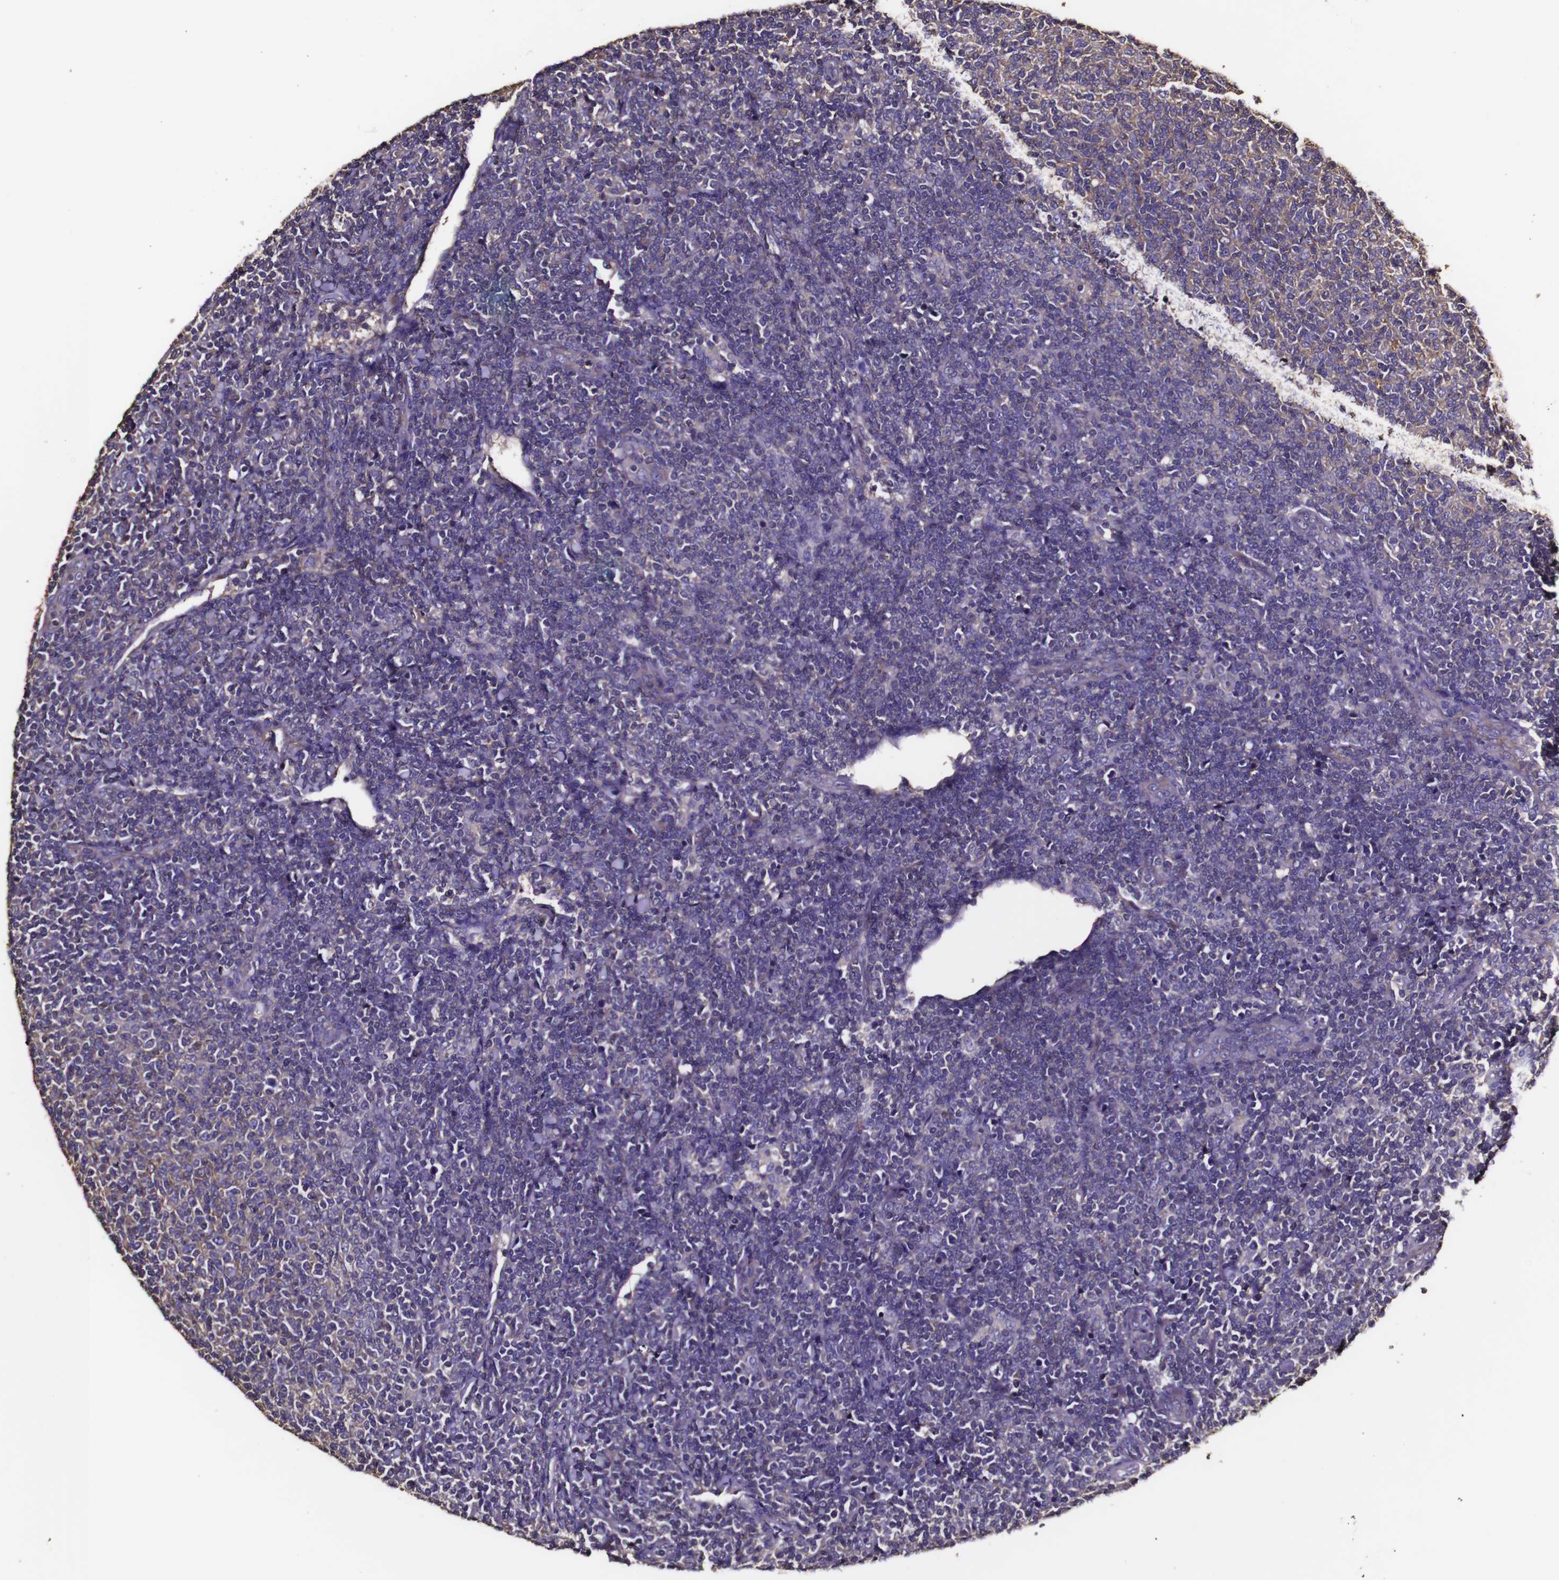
{"staining": {"intensity": "negative", "quantity": "none", "location": "none"}, "tissue": "lymphoma", "cell_type": "Tumor cells", "image_type": "cancer", "snomed": [{"axis": "morphology", "description": "Malignant lymphoma, non-Hodgkin's type, Low grade"}, {"axis": "topography", "description": "Lymph node"}], "caption": "This is a photomicrograph of IHC staining of low-grade malignant lymphoma, non-Hodgkin's type, which shows no expression in tumor cells.", "gene": "MSN", "patient": {"sex": "male", "age": 66}}